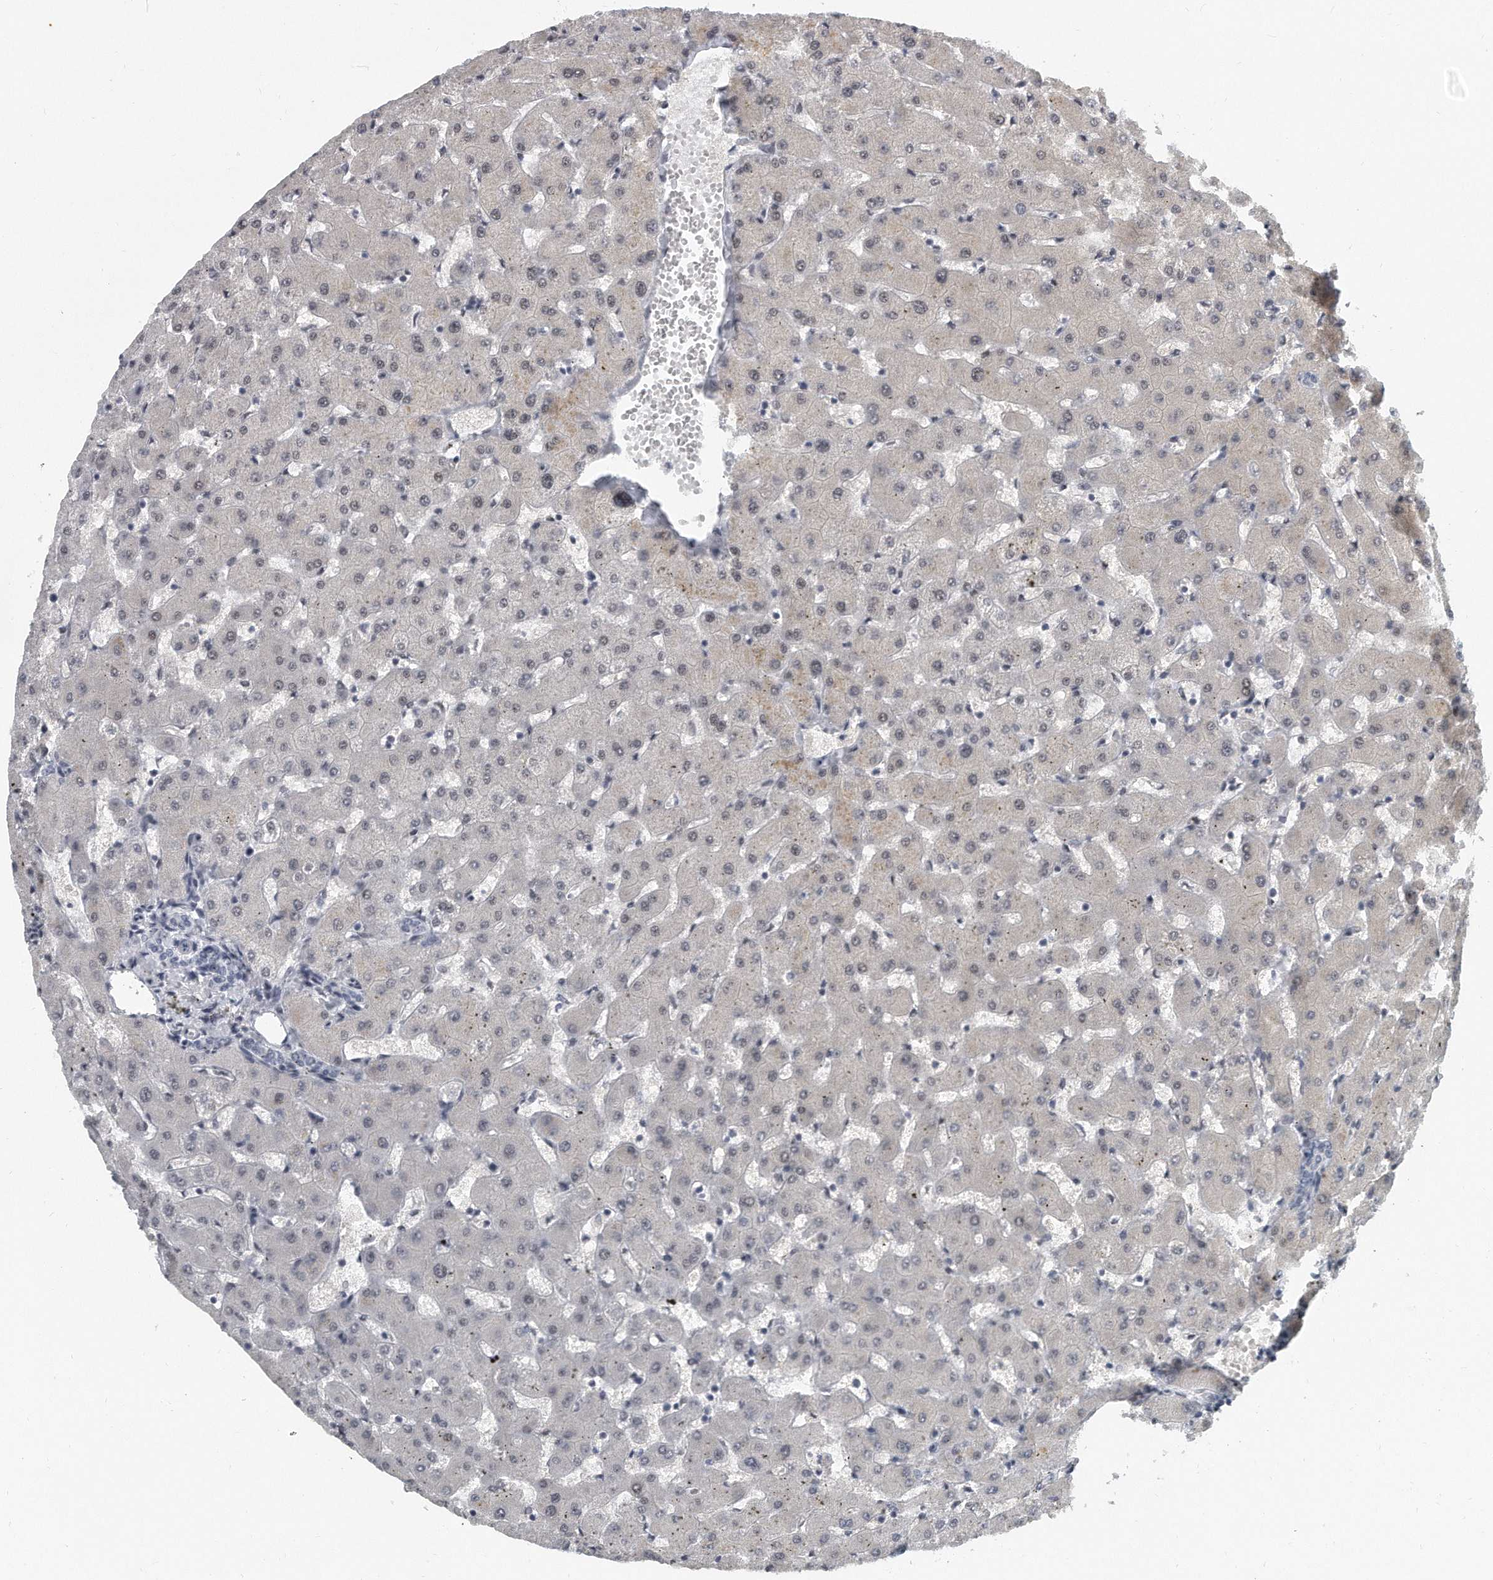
{"staining": {"intensity": "negative", "quantity": "none", "location": "none"}, "tissue": "liver", "cell_type": "Cholangiocytes", "image_type": "normal", "snomed": [{"axis": "morphology", "description": "Normal tissue, NOS"}, {"axis": "topography", "description": "Liver"}], "caption": "Immunohistochemistry (IHC) image of unremarkable liver: liver stained with DAB (3,3'-diaminobenzidine) demonstrates no significant protein expression in cholangiocytes. (Stains: DAB immunohistochemistry with hematoxylin counter stain, Microscopy: brightfield microscopy at high magnification).", "gene": "TFCP2L1", "patient": {"sex": "female", "age": 63}}